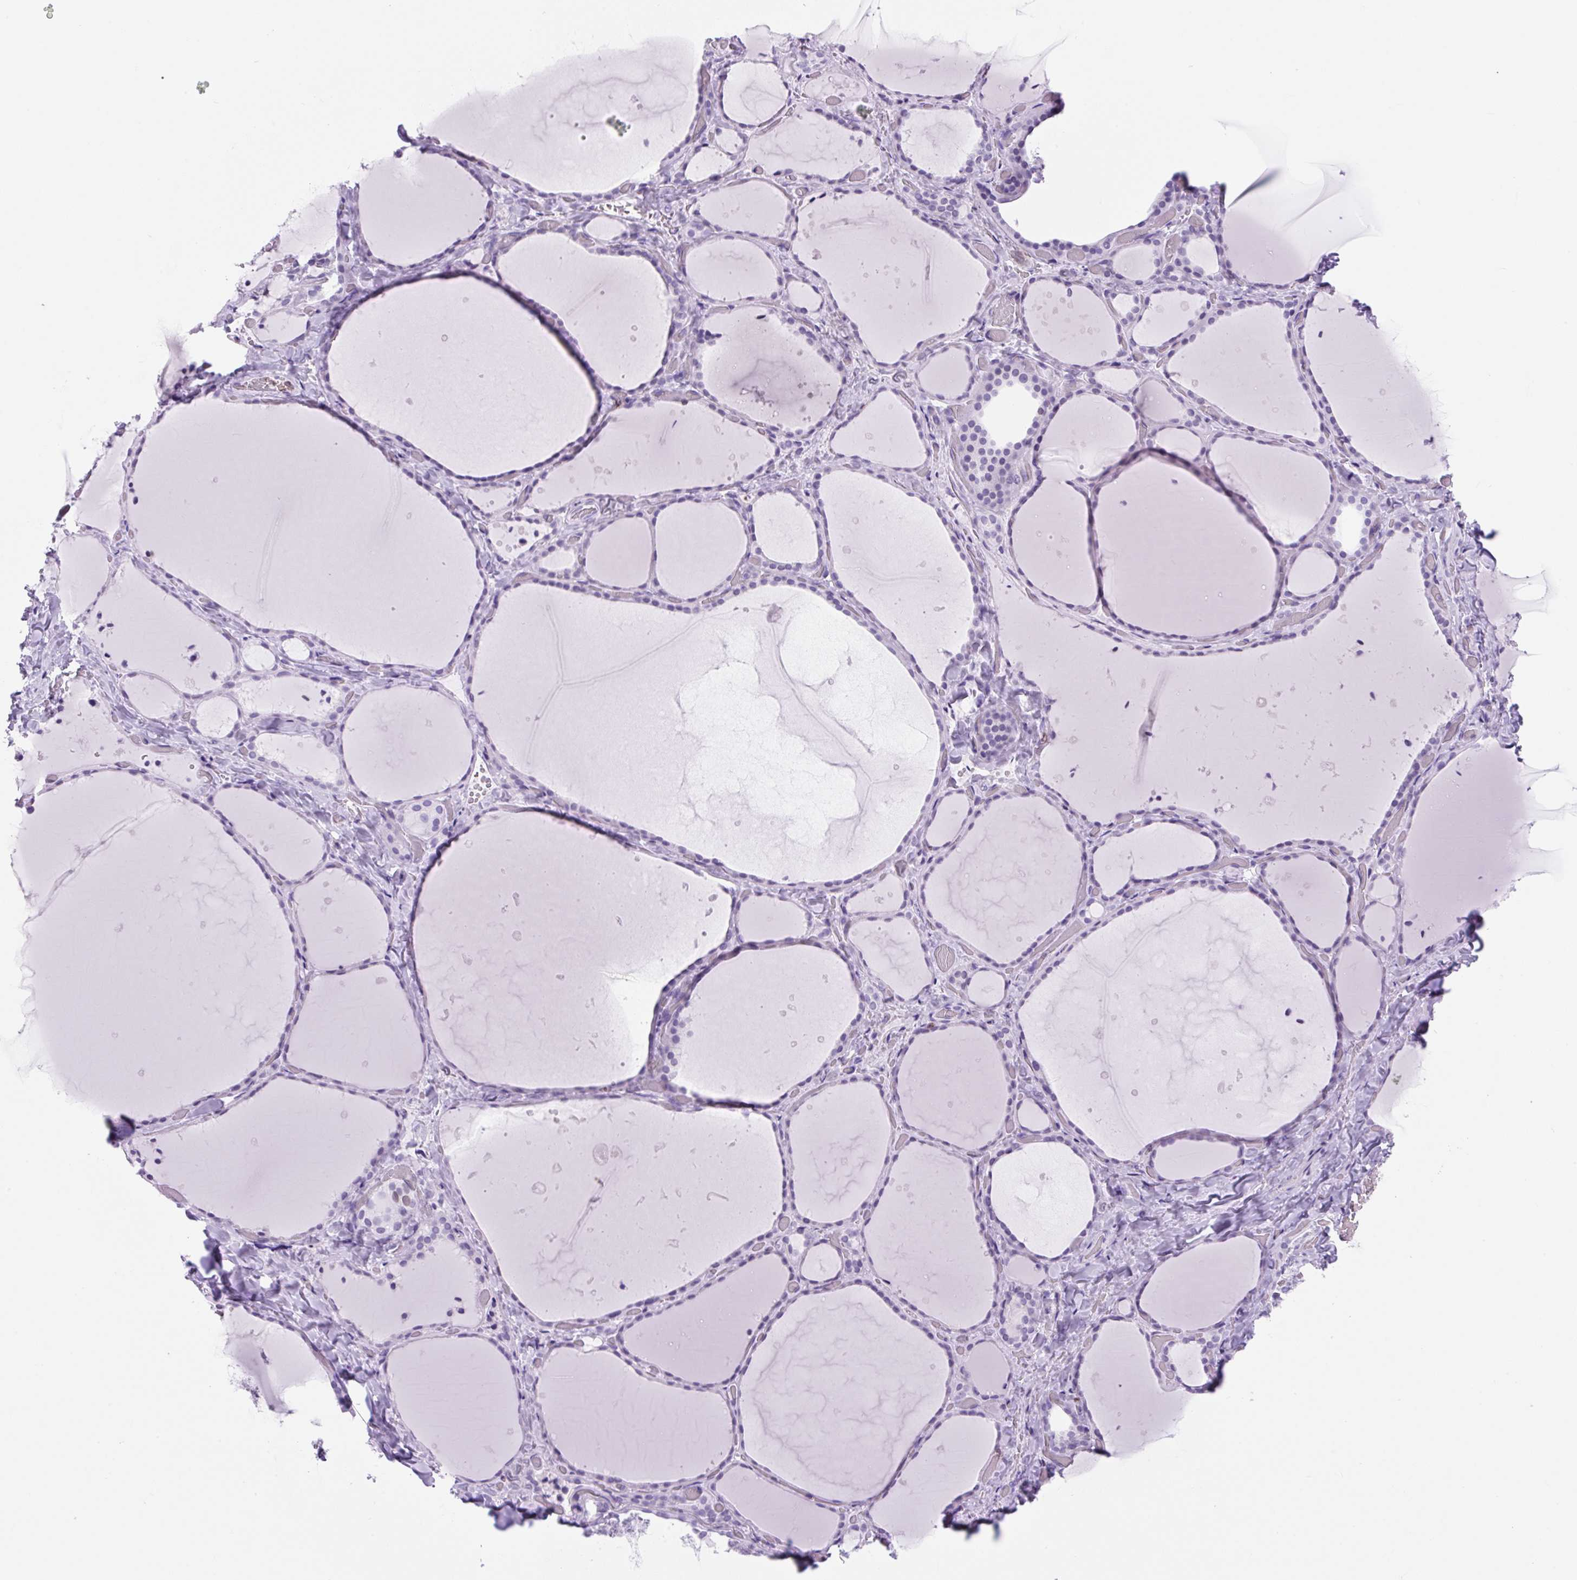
{"staining": {"intensity": "negative", "quantity": "none", "location": "none"}, "tissue": "thyroid gland", "cell_type": "Glandular cells", "image_type": "normal", "snomed": [{"axis": "morphology", "description": "Normal tissue, NOS"}, {"axis": "topography", "description": "Thyroid gland"}], "caption": "Immunohistochemical staining of benign human thyroid gland reveals no significant expression in glandular cells.", "gene": "VPREB1", "patient": {"sex": "female", "age": 36}}